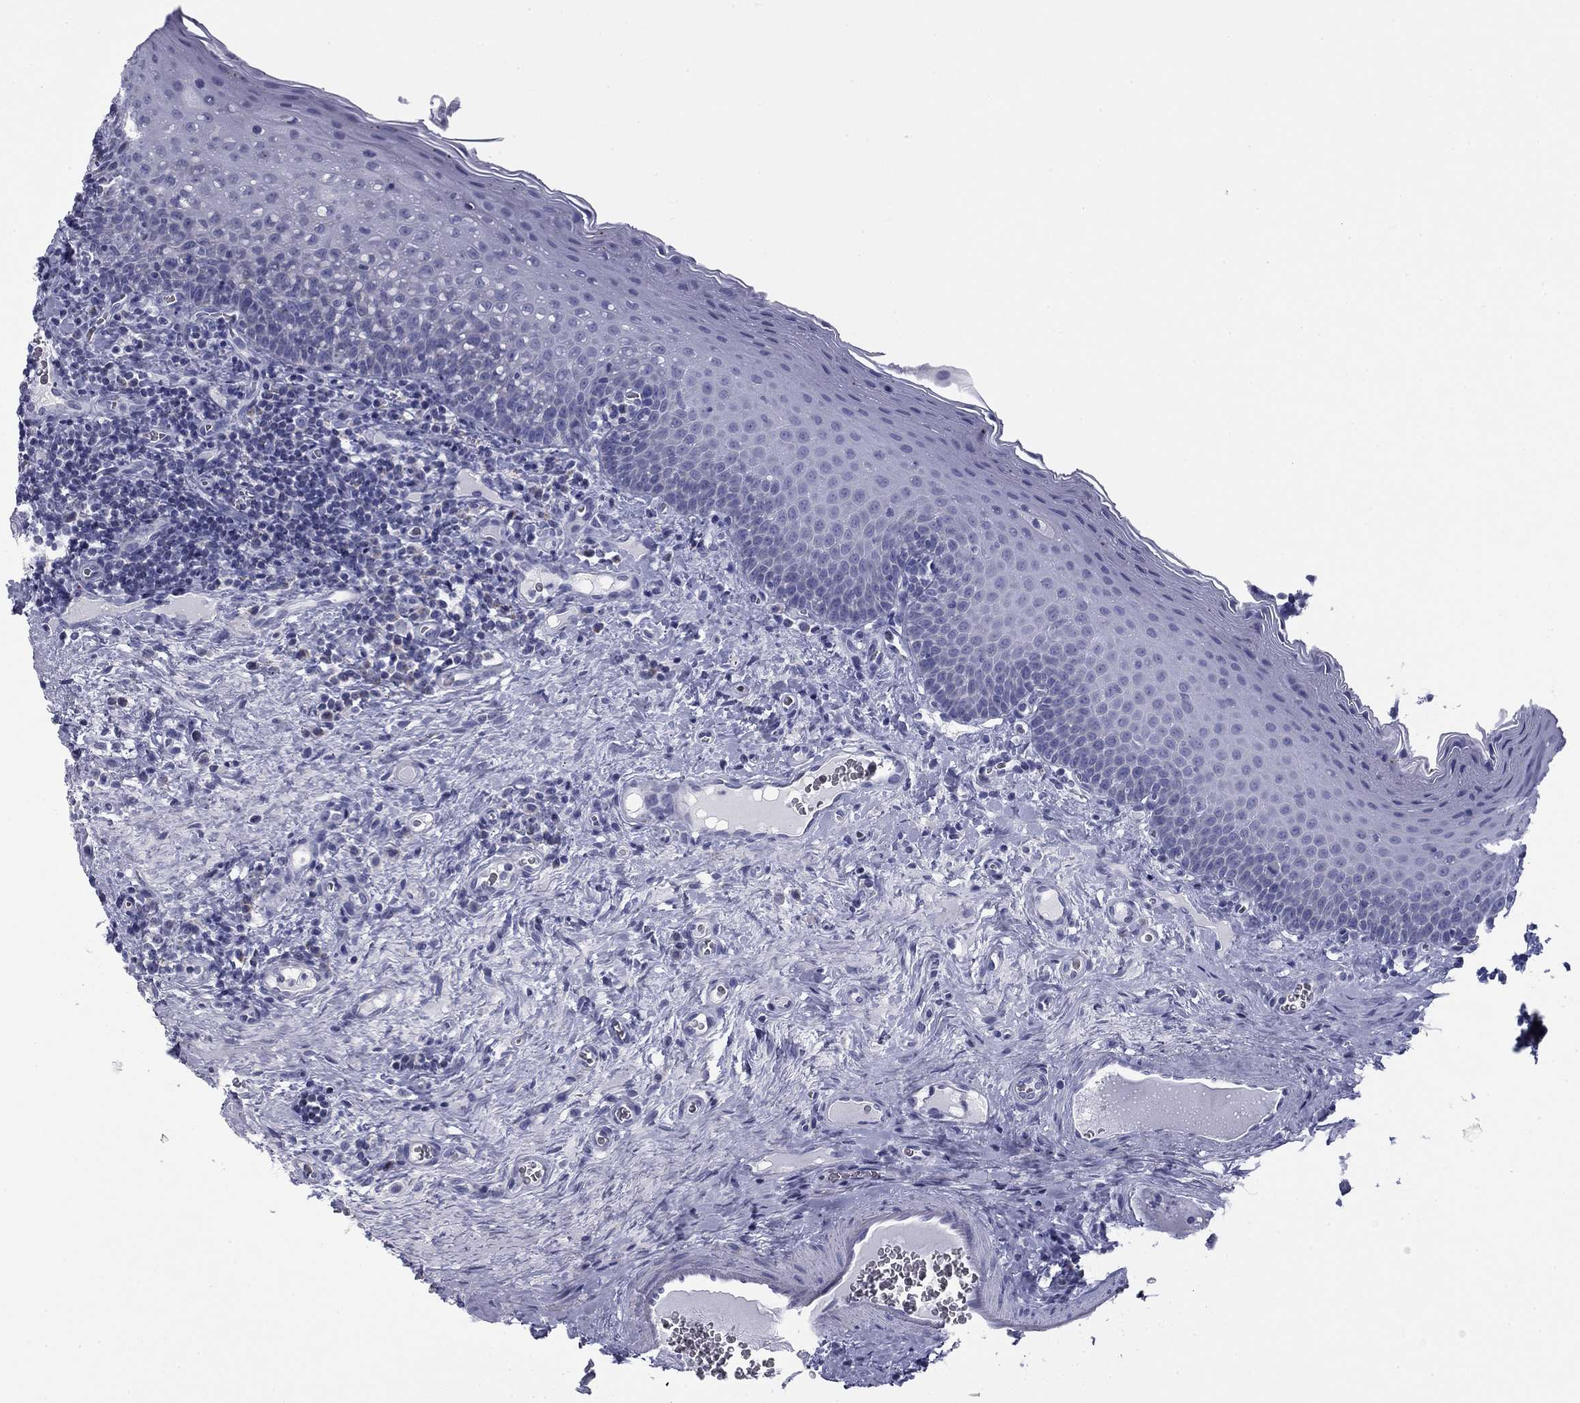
{"staining": {"intensity": "negative", "quantity": "none", "location": "none"}, "tissue": "tonsil", "cell_type": "Germinal center cells", "image_type": "normal", "snomed": [{"axis": "morphology", "description": "Normal tissue, NOS"}, {"axis": "morphology", "description": "Inflammation, NOS"}, {"axis": "topography", "description": "Tonsil"}], "caption": "A micrograph of tonsil stained for a protein reveals no brown staining in germinal center cells. (DAB IHC with hematoxylin counter stain).", "gene": "ZP2", "patient": {"sex": "female", "age": 31}}